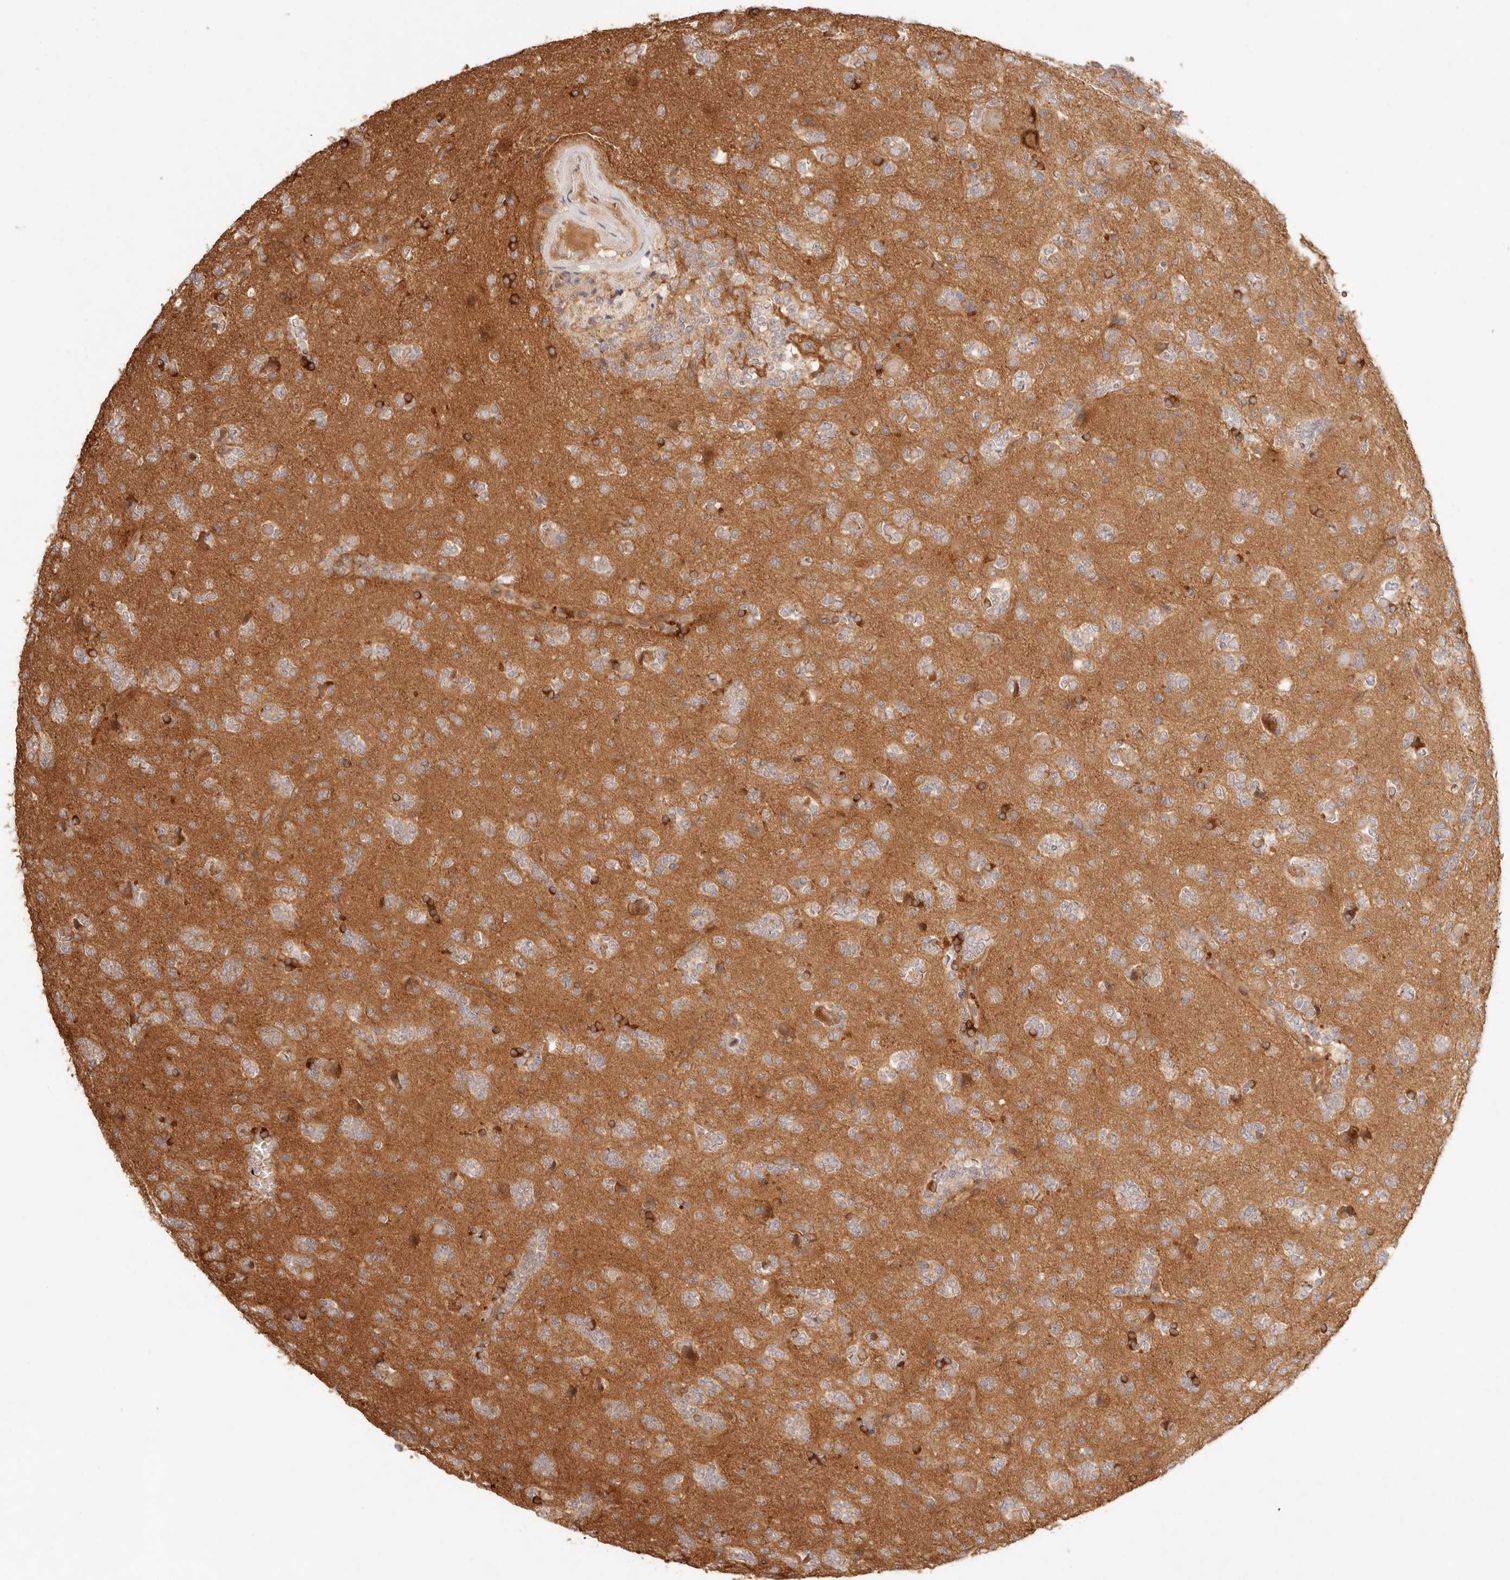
{"staining": {"intensity": "weak", "quantity": "<25%", "location": "cytoplasmic/membranous"}, "tissue": "glioma", "cell_type": "Tumor cells", "image_type": "cancer", "snomed": [{"axis": "morphology", "description": "Glioma, malignant, High grade"}, {"axis": "topography", "description": "Brain"}], "caption": "Human glioma stained for a protein using IHC exhibits no positivity in tumor cells.", "gene": "PPP1R3B", "patient": {"sex": "female", "age": 62}}